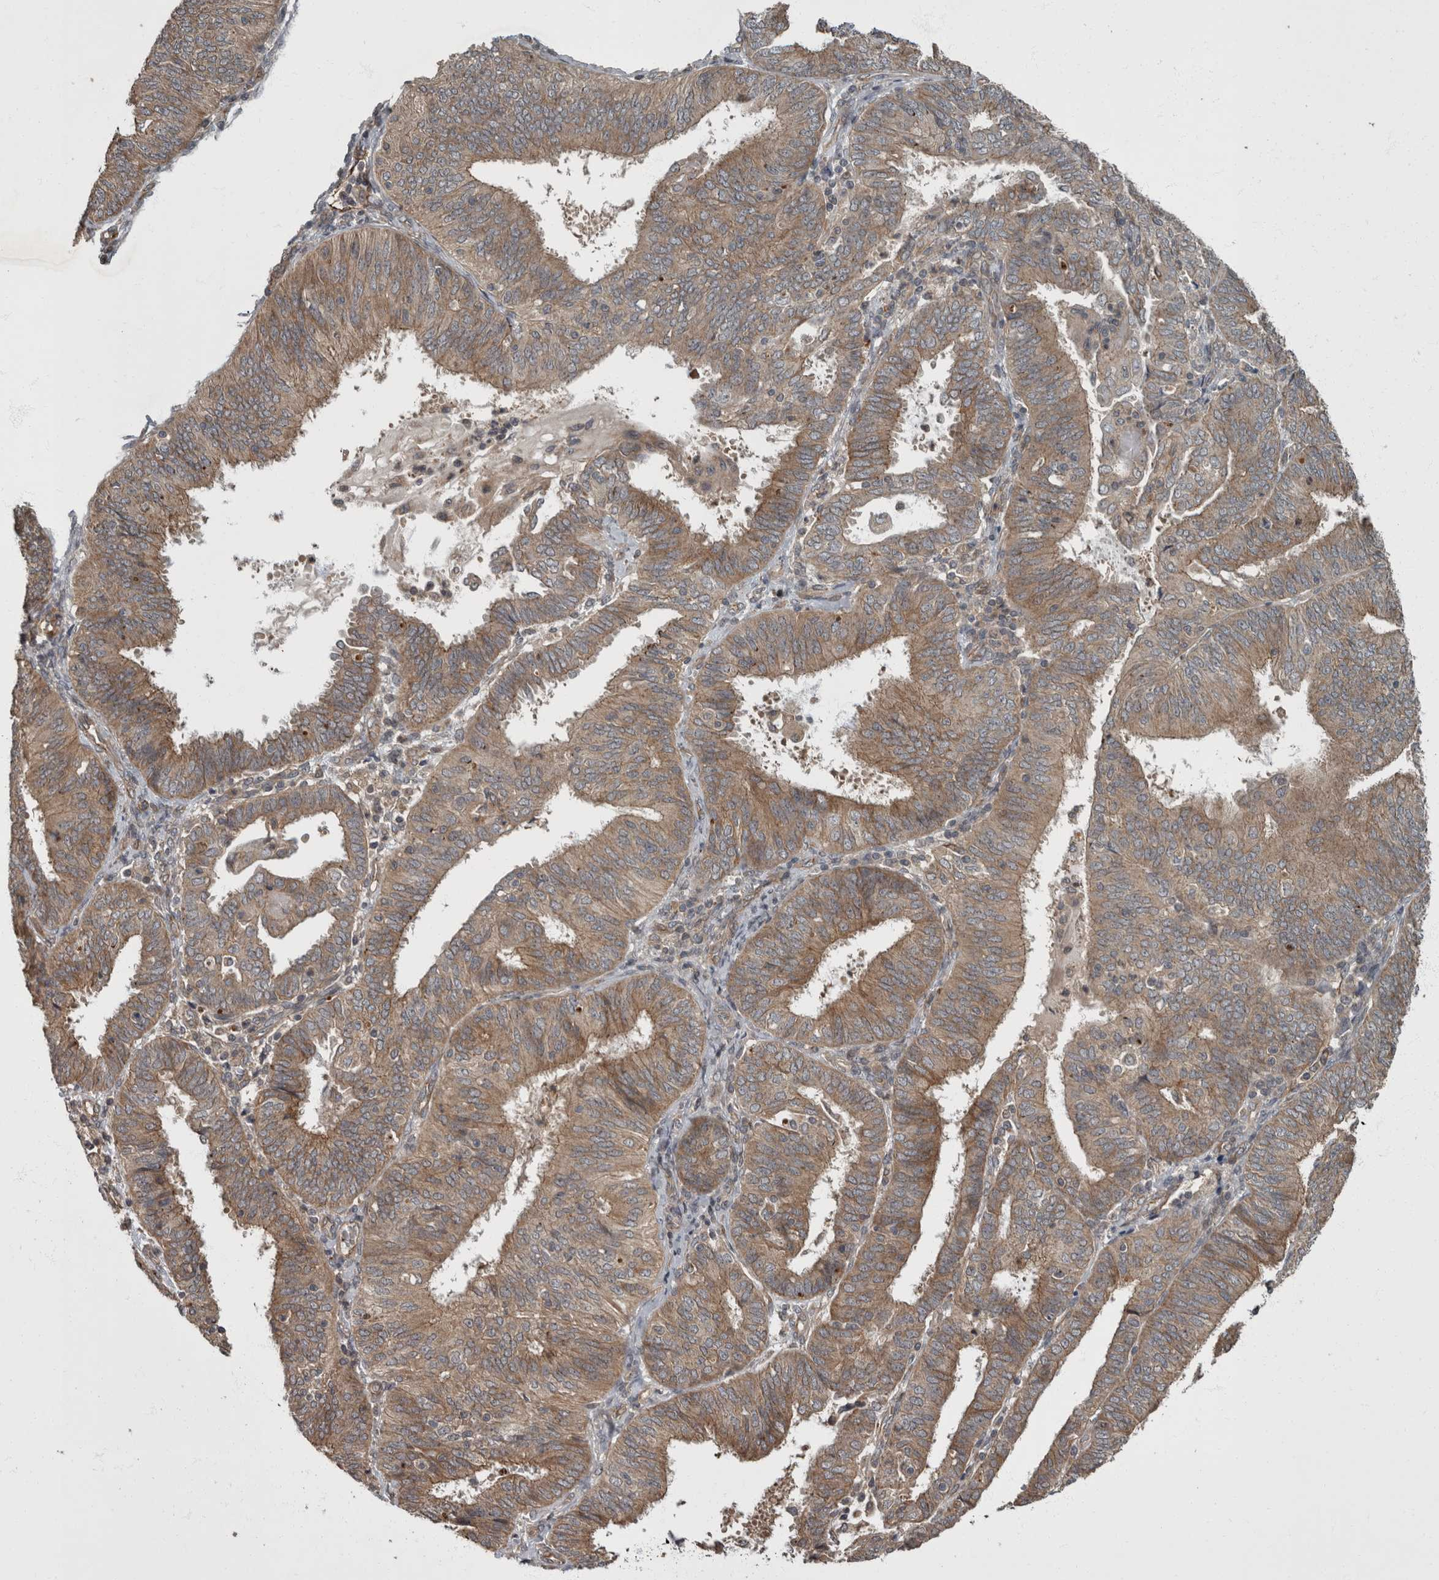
{"staining": {"intensity": "moderate", "quantity": ">75%", "location": "cytoplasmic/membranous"}, "tissue": "endometrial cancer", "cell_type": "Tumor cells", "image_type": "cancer", "snomed": [{"axis": "morphology", "description": "Adenocarcinoma, NOS"}, {"axis": "topography", "description": "Endometrium"}], "caption": "The micrograph demonstrates immunohistochemical staining of endometrial adenocarcinoma. There is moderate cytoplasmic/membranous positivity is present in about >75% of tumor cells.", "gene": "VEGFD", "patient": {"sex": "female", "age": 58}}